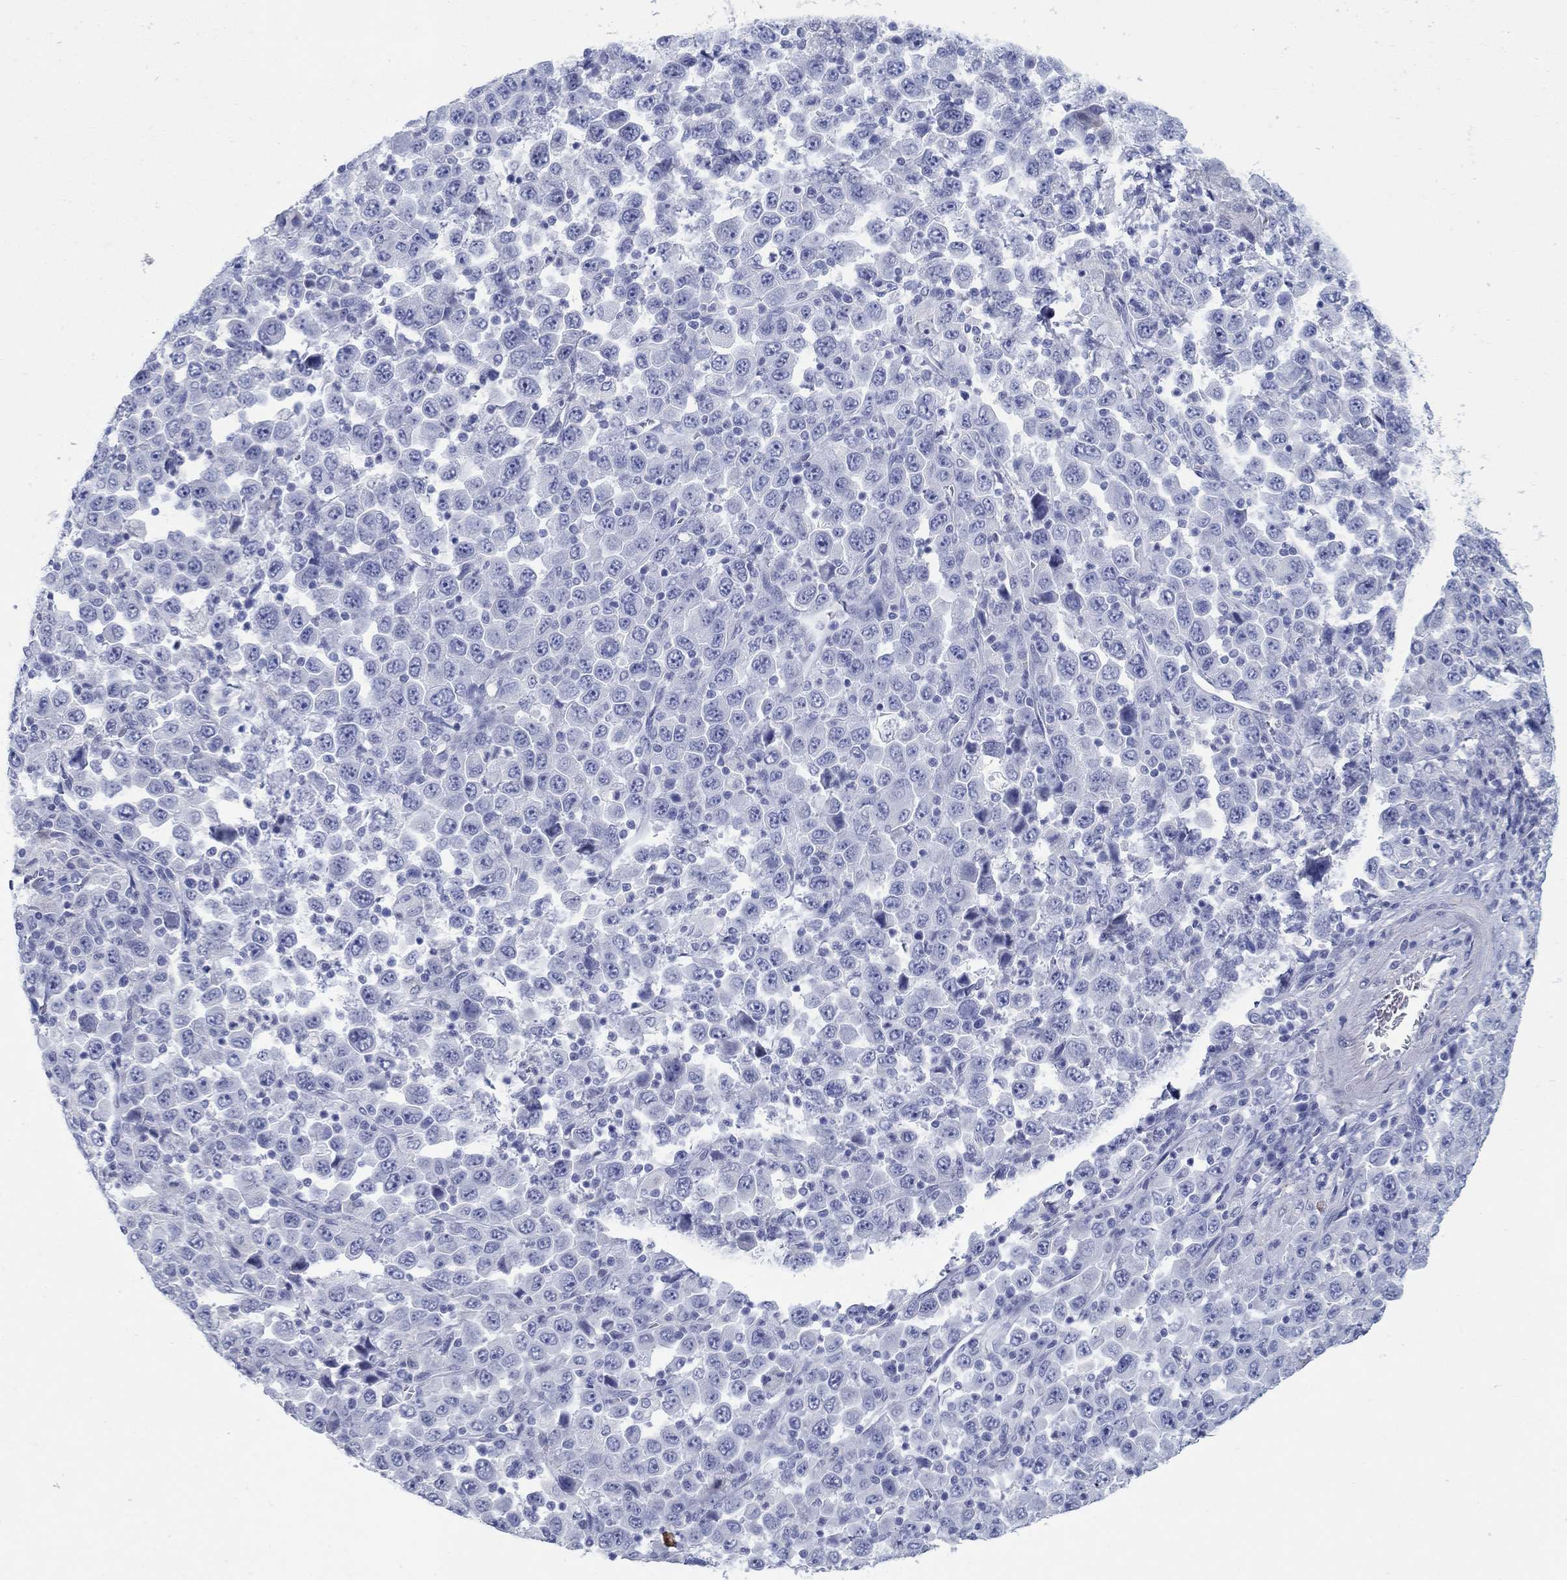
{"staining": {"intensity": "negative", "quantity": "none", "location": "none"}, "tissue": "stomach cancer", "cell_type": "Tumor cells", "image_type": "cancer", "snomed": [{"axis": "morphology", "description": "Normal tissue, NOS"}, {"axis": "morphology", "description": "Adenocarcinoma, NOS"}, {"axis": "topography", "description": "Stomach, upper"}, {"axis": "topography", "description": "Stomach"}], "caption": "The histopathology image exhibits no staining of tumor cells in stomach cancer (adenocarcinoma).", "gene": "AKR1C2", "patient": {"sex": "male", "age": 59}}